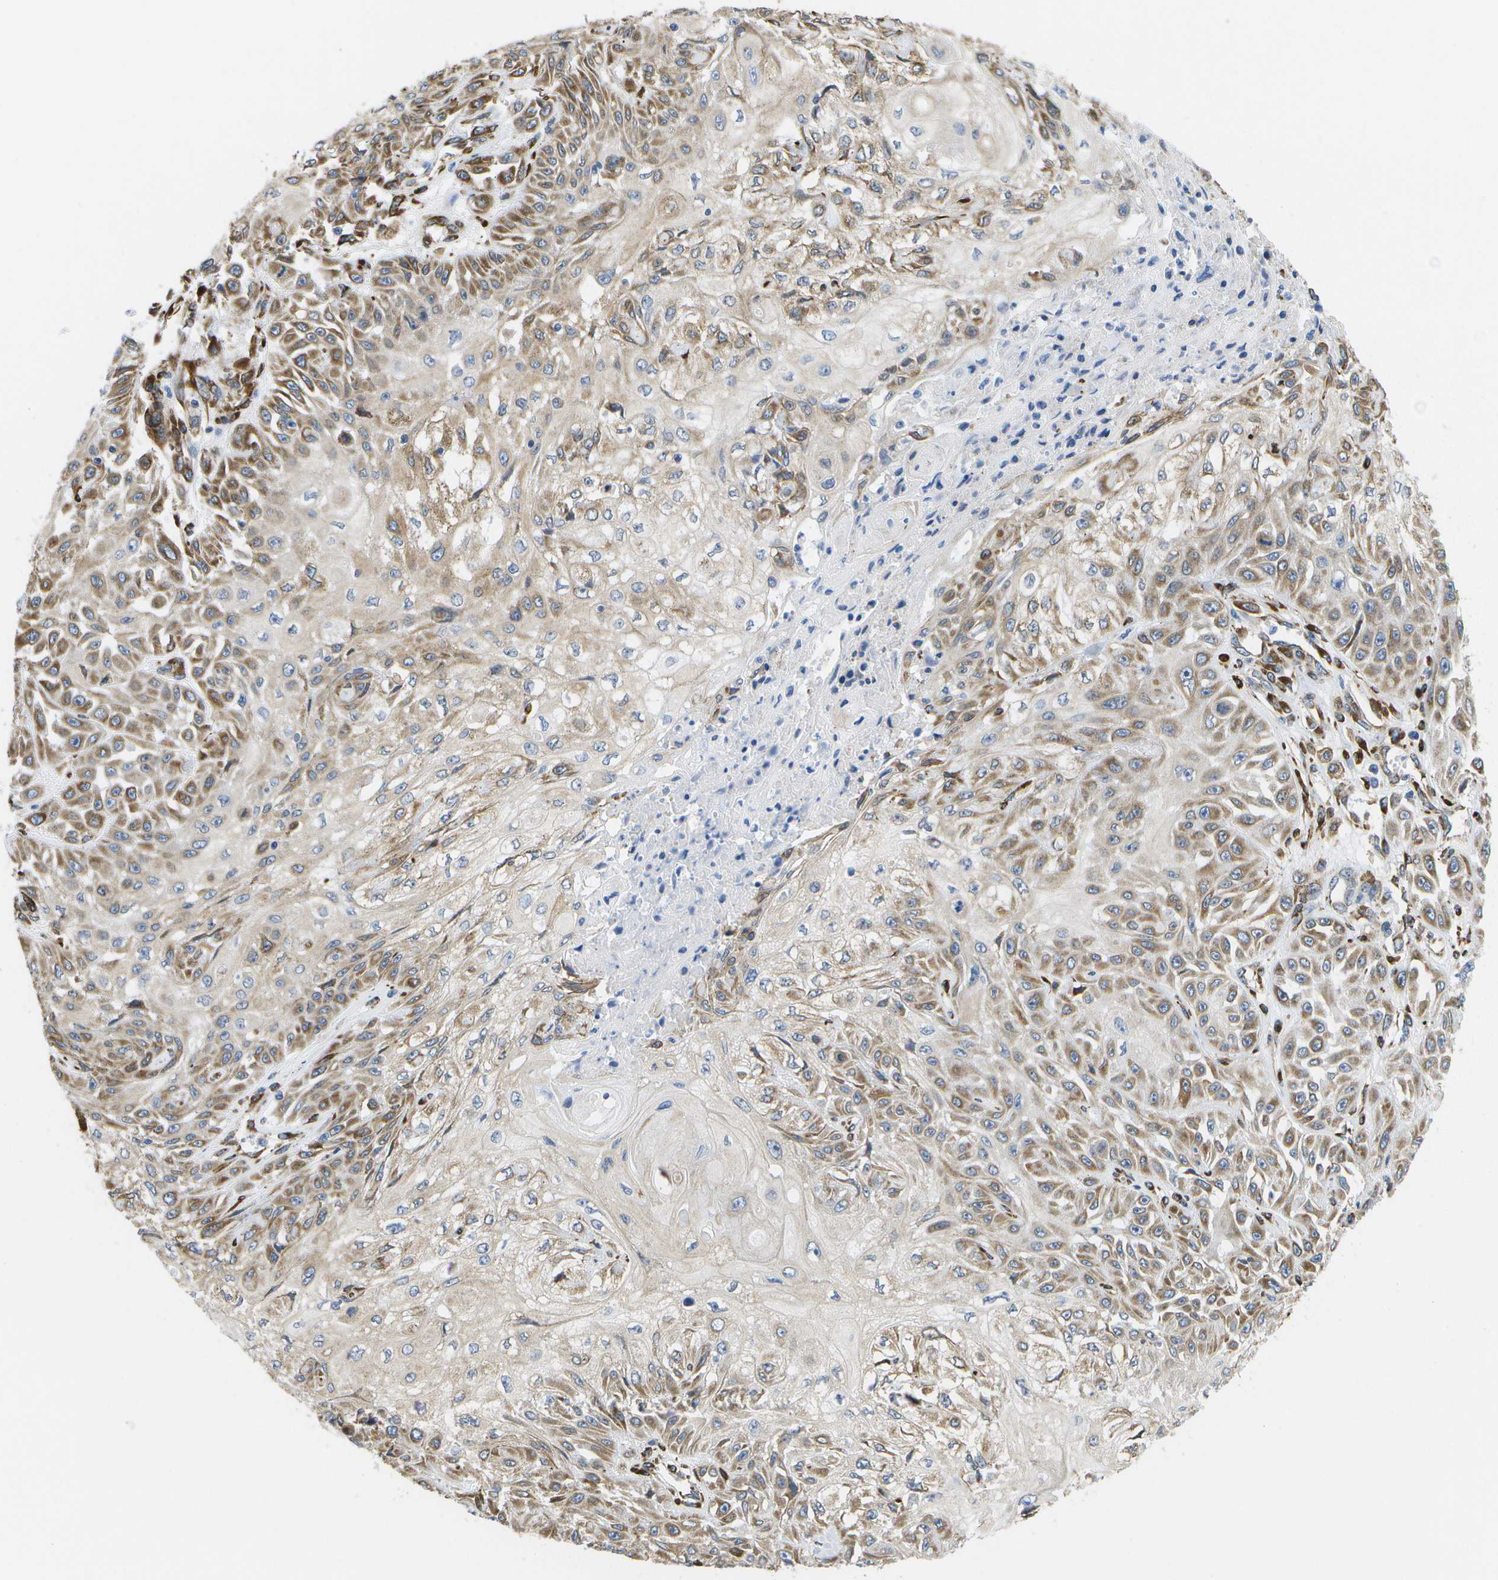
{"staining": {"intensity": "moderate", "quantity": "25%-75%", "location": "cytoplasmic/membranous"}, "tissue": "skin cancer", "cell_type": "Tumor cells", "image_type": "cancer", "snomed": [{"axis": "morphology", "description": "Squamous cell carcinoma, NOS"}, {"axis": "morphology", "description": "Squamous cell carcinoma, metastatic, NOS"}, {"axis": "topography", "description": "Skin"}, {"axis": "topography", "description": "Lymph node"}], "caption": "Protein staining by immunohistochemistry (IHC) shows moderate cytoplasmic/membranous staining in approximately 25%-75% of tumor cells in skin cancer.", "gene": "ZDHHC17", "patient": {"sex": "male", "age": 75}}